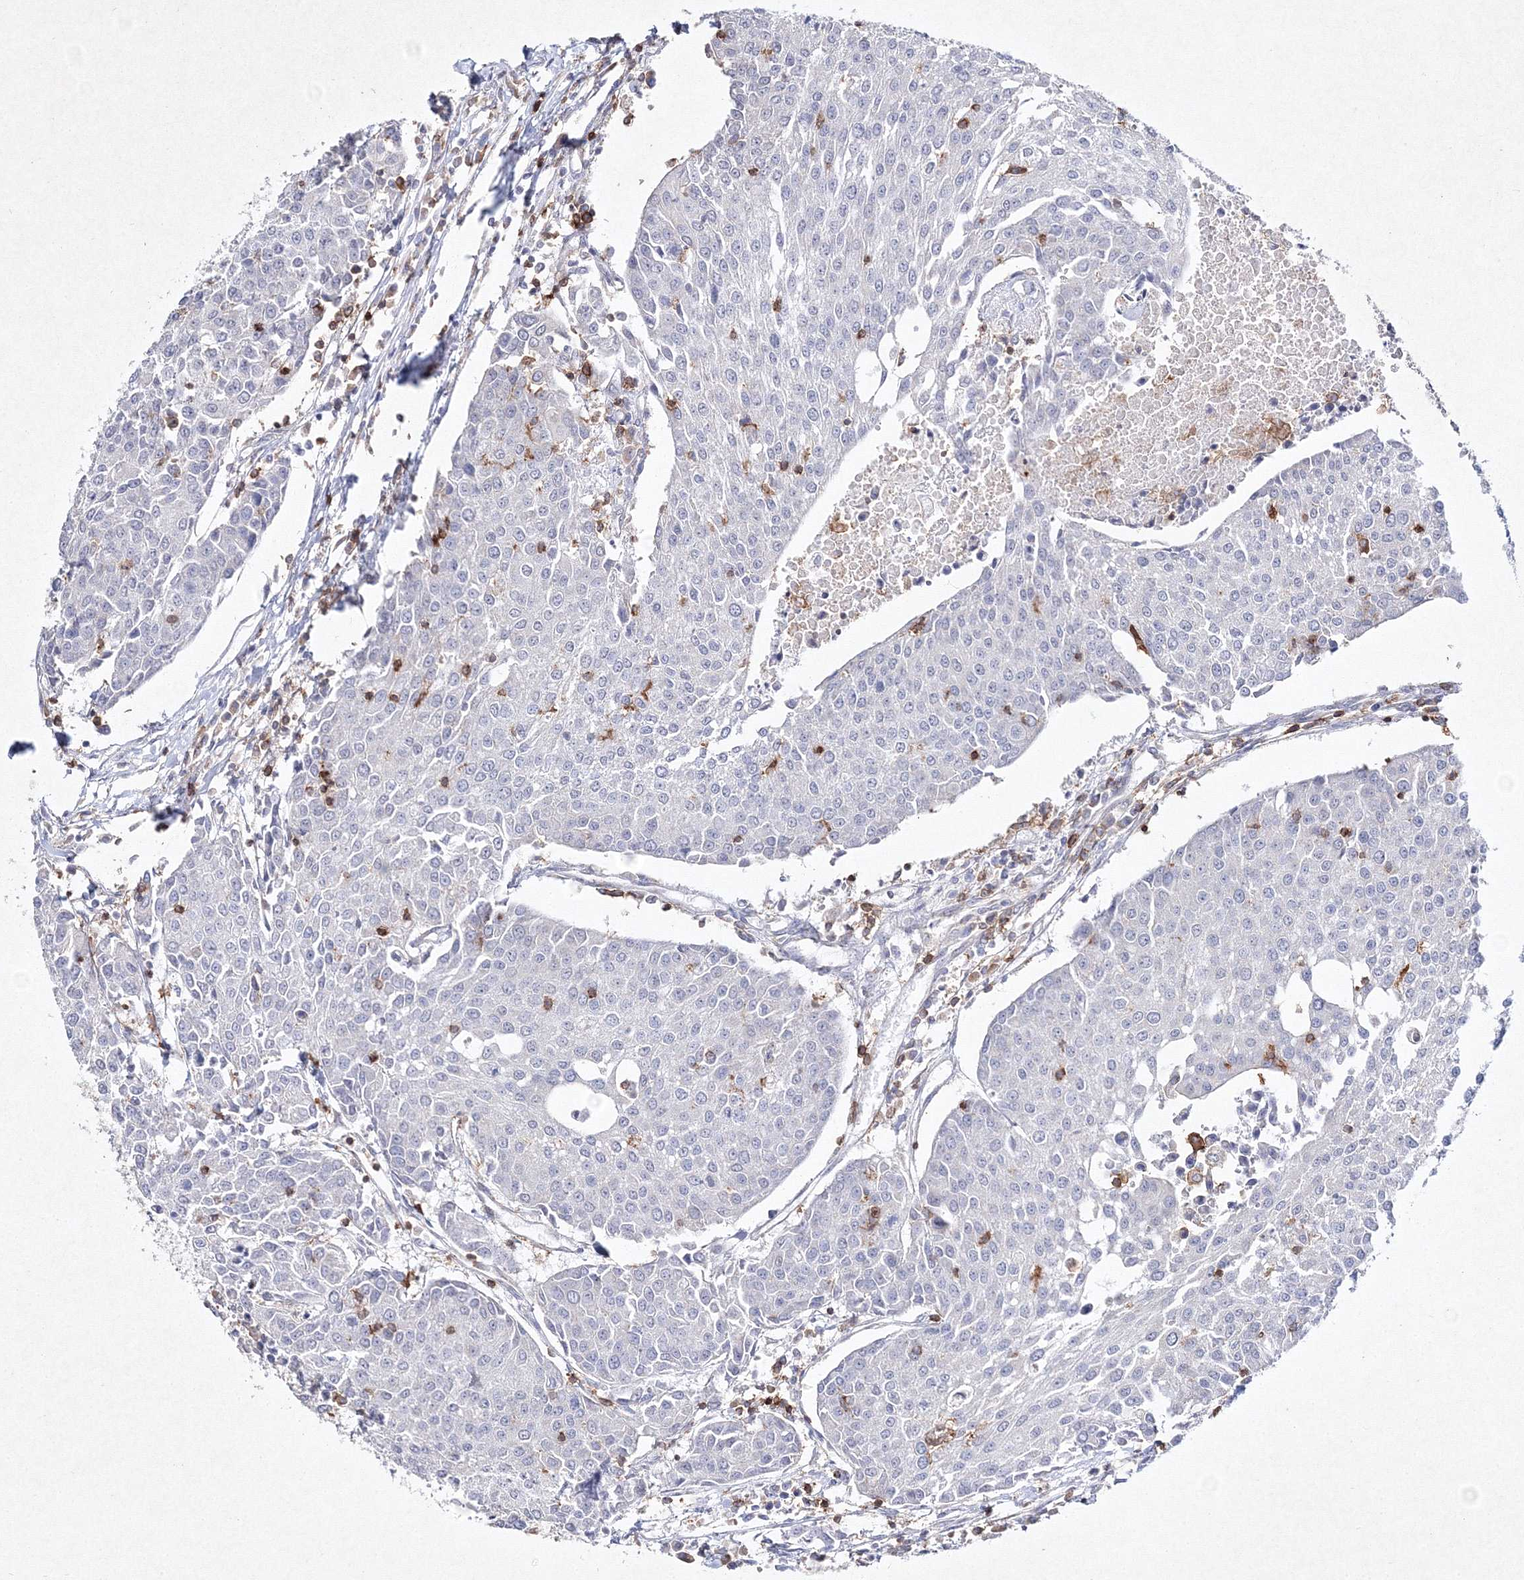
{"staining": {"intensity": "negative", "quantity": "none", "location": "none"}, "tissue": "urothelial cancer", "cell_type": "Tumor cells", "image_type": "cancer", "snomed": [{"axis": "morphology", "description": "Urothelial carcinoma, High grade"}, {"axis": "topography", "description": "Urinary bladder"}], "caption": "High-grade urothelial carcinoma was stained to show a protein in brown. There is no significant staining in tumor cells.", "gene": "HCST", "patient": {"sex": "female", "age": 85}}